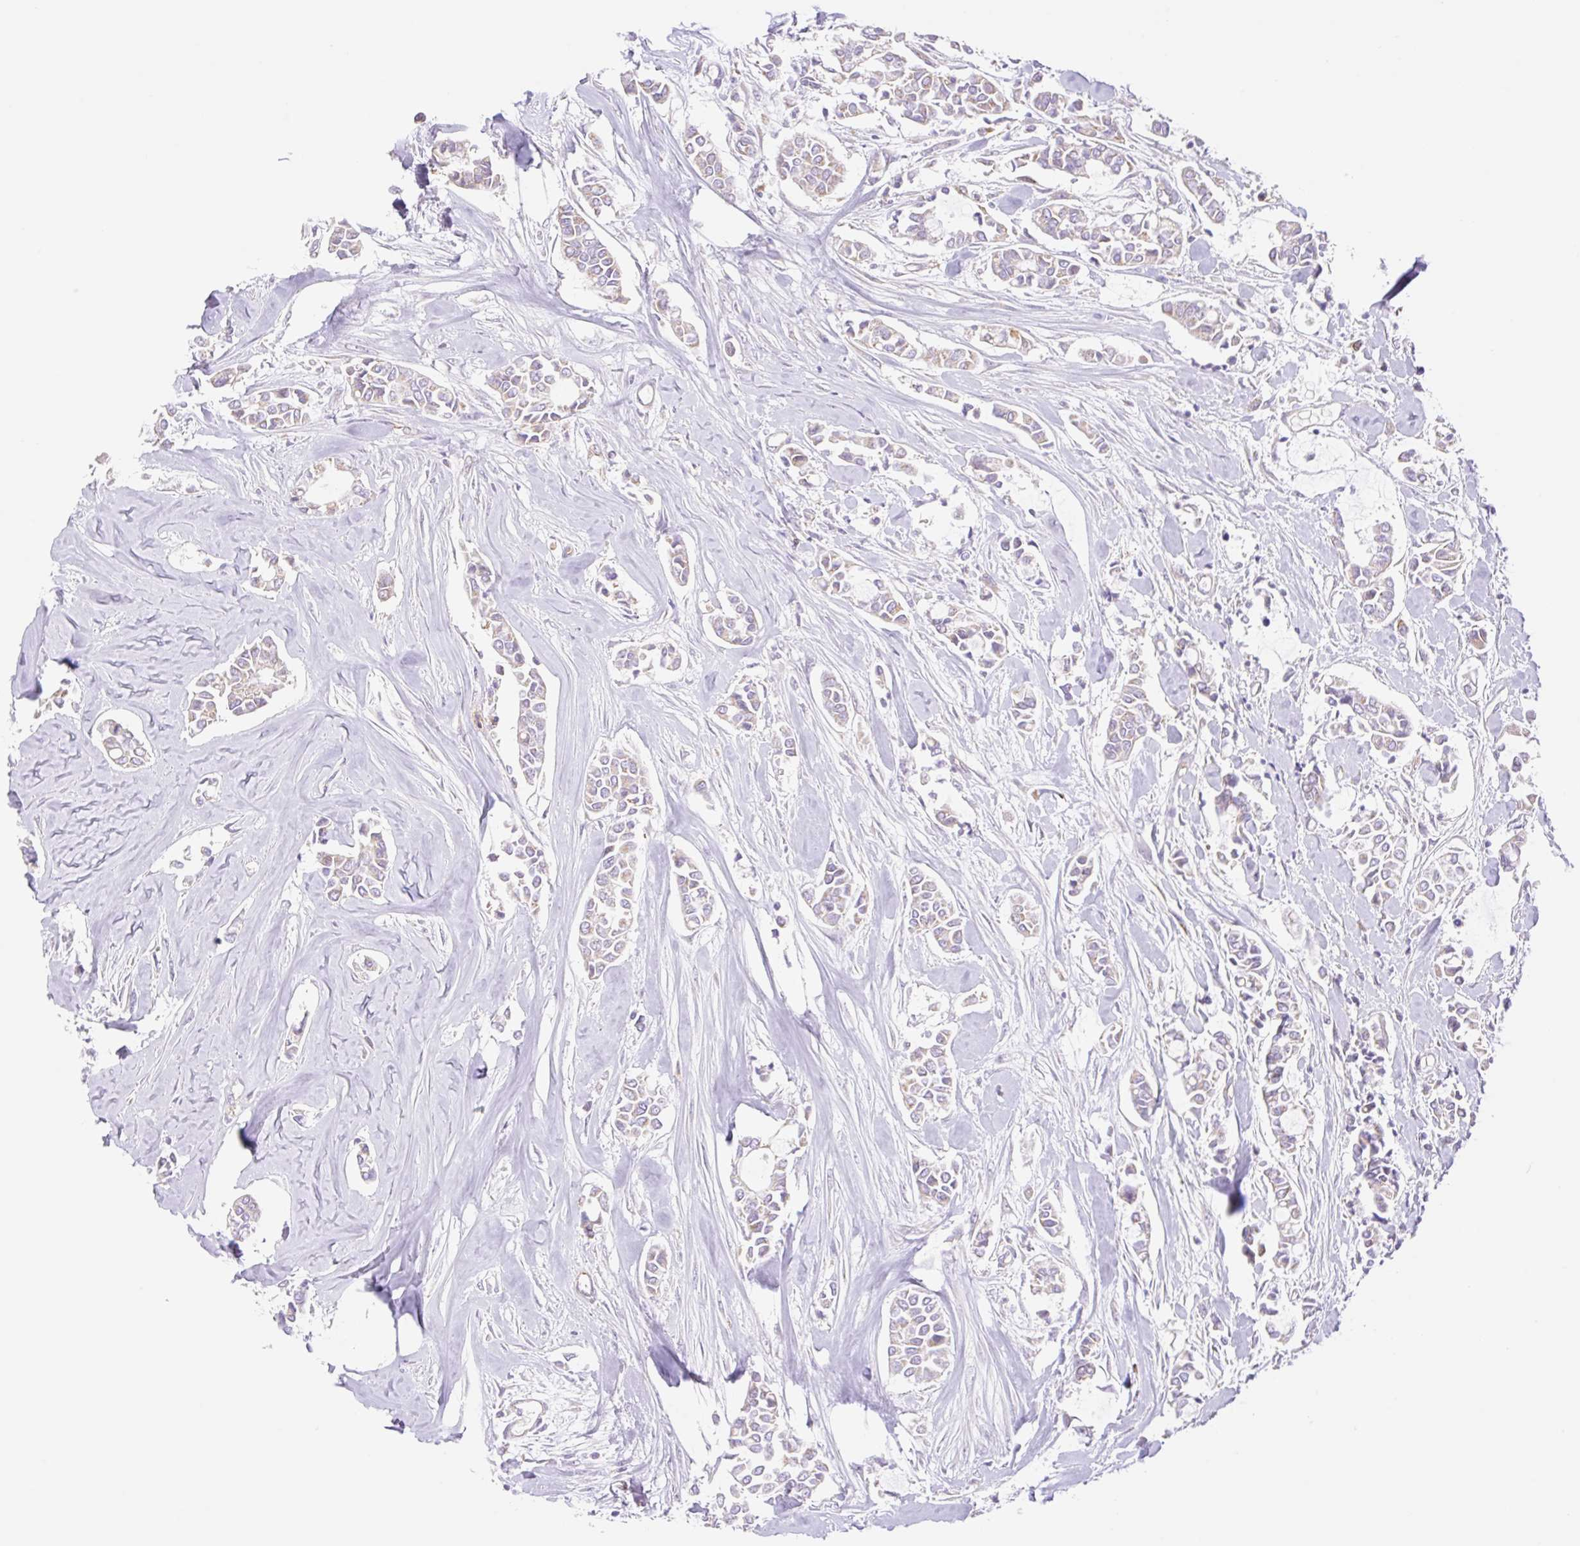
{"staining": {"intensity": "weak", "quantity": "<25%", "location": "cytoplasmic/membranous"}, "tissue": "breast cancer", "cell_type": "Tumor cells", "image_type": "cancer", "snomed": [{"axis": "morphology", "description": "Duct carcinoma"}, {"axis": "topography", "description": "Breast"}], "caption": "High power microscopy histopathology image of an immunohistochemistry (IHC) histopathology image of breast cancer, revealing no significant expression in tumor cells.", "gene": "ESAM", "patient": {"sex": "female", "age": 84}}